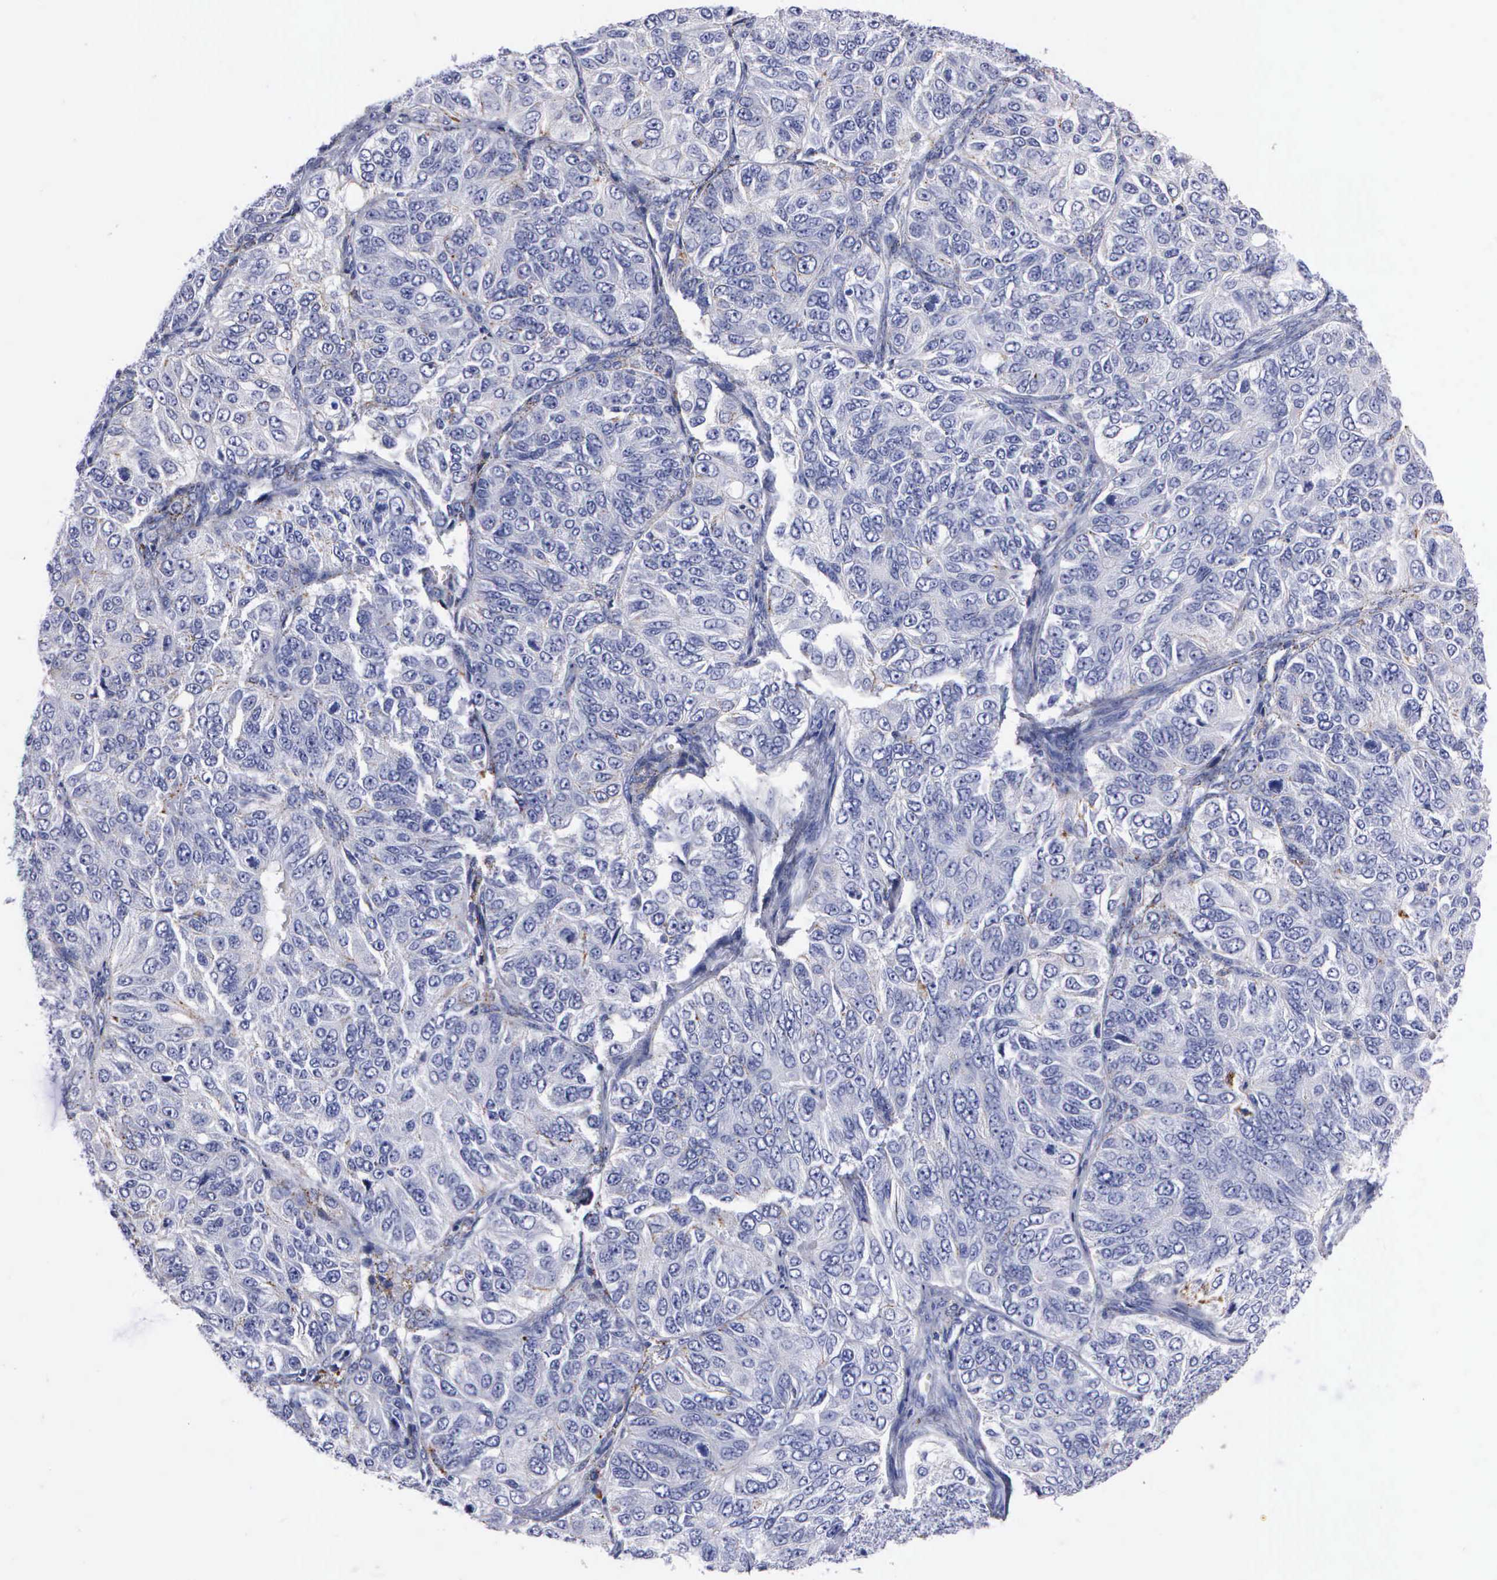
{"staining": {"intensity": "negative", "quantity": "none", "location": "none"}, "tissue": "ovarian cancer", "cell_type": "Tumor cells", "image_type": "cancer", "snomed": [{"axis": "morphology", "description": "Carcinoma, endometroid"}, {"axis": "topography", "description": "Ovary"}], "caption": "High power microscopy image of an immunohistochemistry (IHC) image of ovarian cancer, revealing no significant expression in tumor cells.", "gene": "CTSL", "patient": {"sex": "female", "age": 51}}